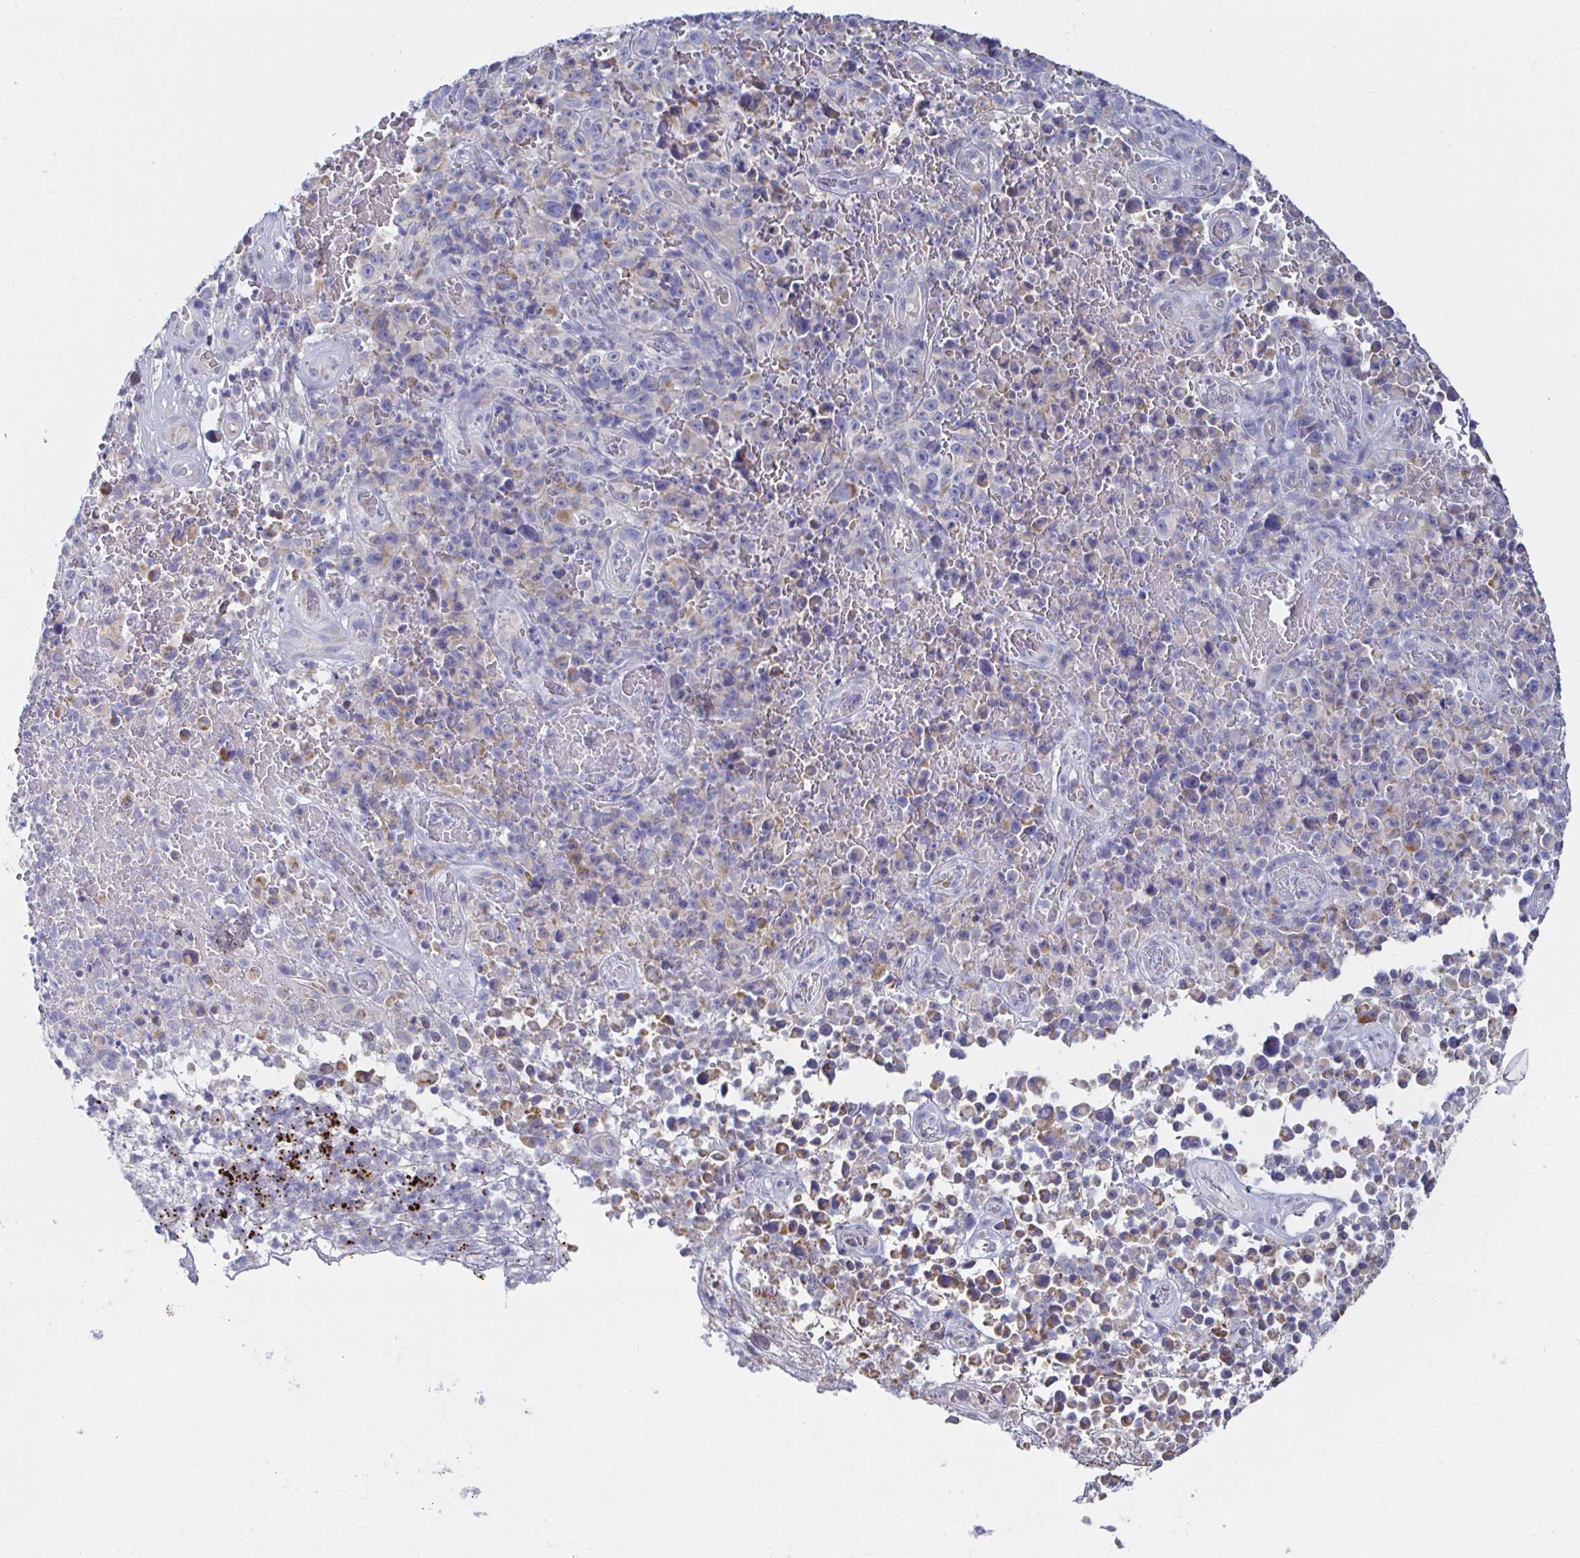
{"staining": {"intensity": "negative", "quantity": "none", "location": "none"}, "tissue": "melanoma", "cell_type": "Tumor cells", "image_type": "cancer", "snomed": [{"axis": "morphology", "description": "Malignant melanoma, NOS"}, {"axis": "topography", "description": "Skin"}], "caption": "The histopathology image displays no staining of tumor cells in malignant melanoma.", "gene": "SYNGR4", "patient": {"sex": "female", "age": 82}}